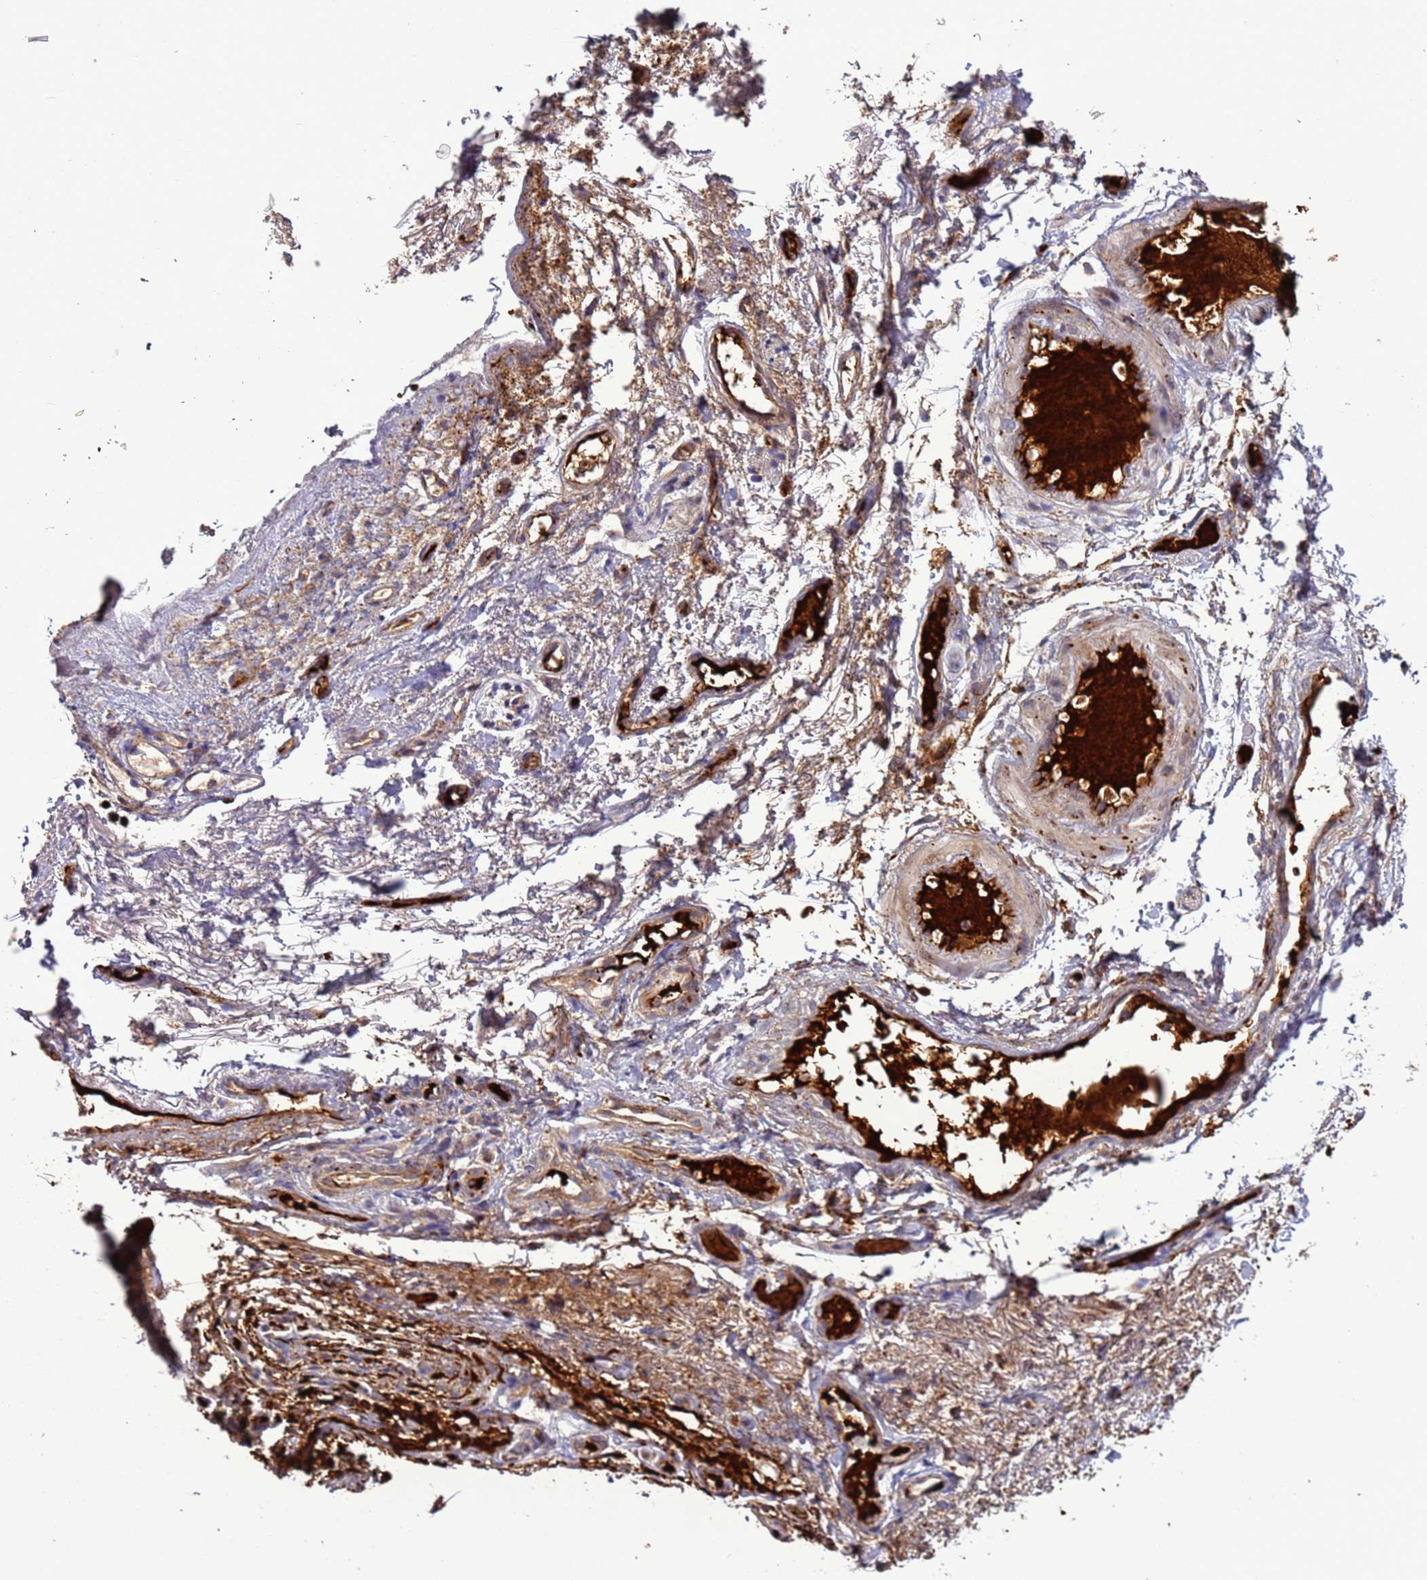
{"staining": {"intensity": "negative", "quantity": "none", "location": "none"}, "tissue": "adipose tissue", "cell_type": "Adipocytes", "image_type": "normal", "snomed": [{"axis": "morphology", "description": "Normal tissue, NOS"}, {"axis": "morphology", "description": "Basal cell carcinoma"}, {"axis": "topography", "description": "Cartilage tissue"}, {"axis": "topography", "description": "Nasopharynx"}, {"axis": "topography", "description": "Oral tissue"}], "caption": "Immunohistochemical staining of unremarkable adipose tissue reveals no significant staining in adipocytes. The staining was performed using DAB to visualize the protein expression in brown, while the nuclei were stained in blue with hematoxylin (Magnification: 20x).", "gene": "VPS36", "patient": {"sex": "female", "age": 77}}